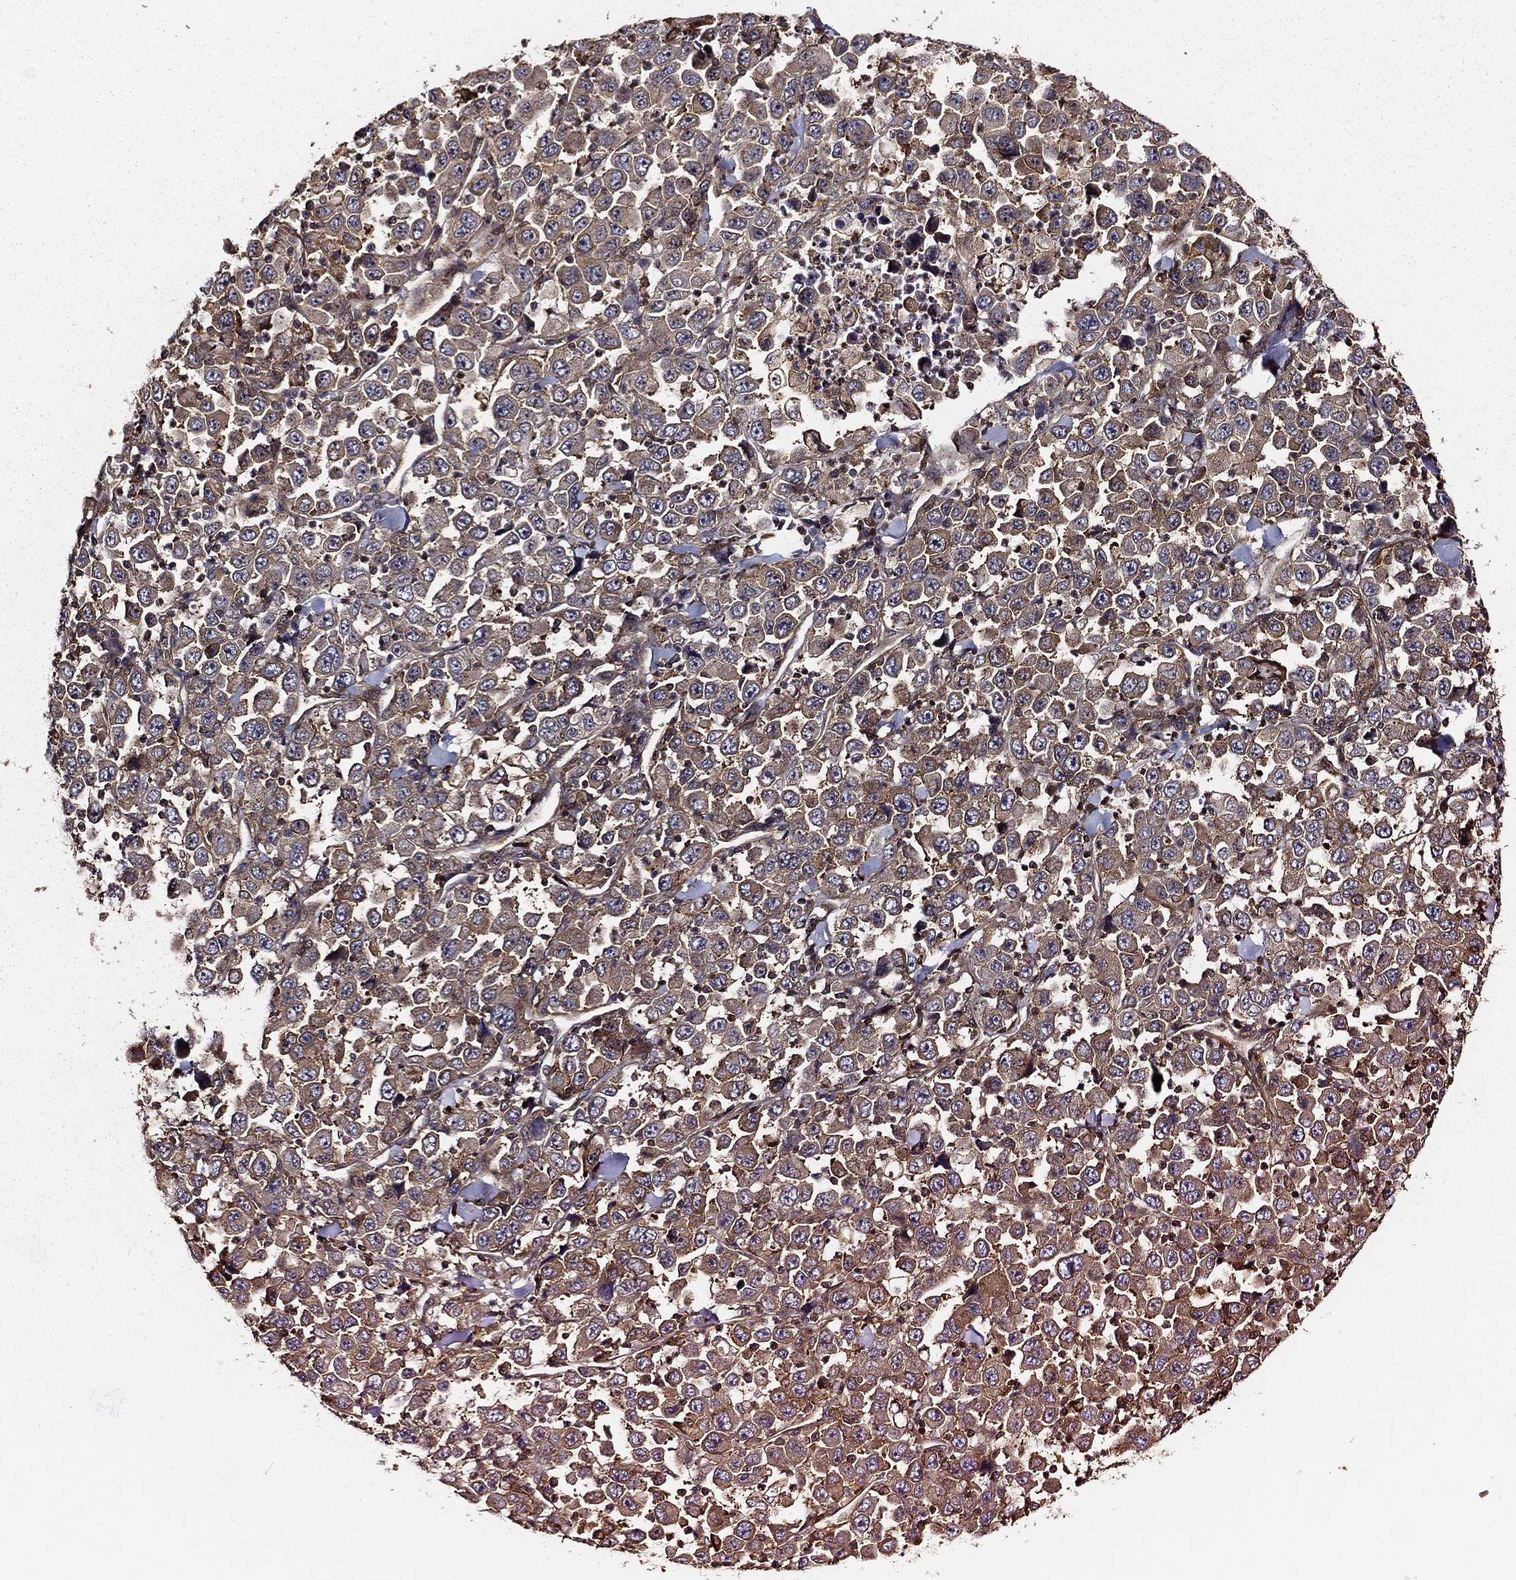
{"staining": {"intensity": "negative", "quantity": "none", "location": "none"}, "tissue": "stomach cancer", "cell_type": "Tumor cells", "image_type": "cancer", "snomed": [{"axis": "morphology", "description": "Normal tissue, NOS"}, {"axis": "morphology", "description": "Adenocarcinoma, NOS"}, {"axis": "topography", "description": "Stomach, upper"}, {"axis": "topography", "description": "Stomach"}], "caption": "Tumor cells are negative for protein expression in human stomach cancer. (Stains: DAB (3,3'-diaminobenzidine) immunohistochemistry with hematoxylin counter stain, Microscopy: brightfield microscopy at high magnification).", "gene": "HABP4", "patient": {"sex": "male", "age": 59}}